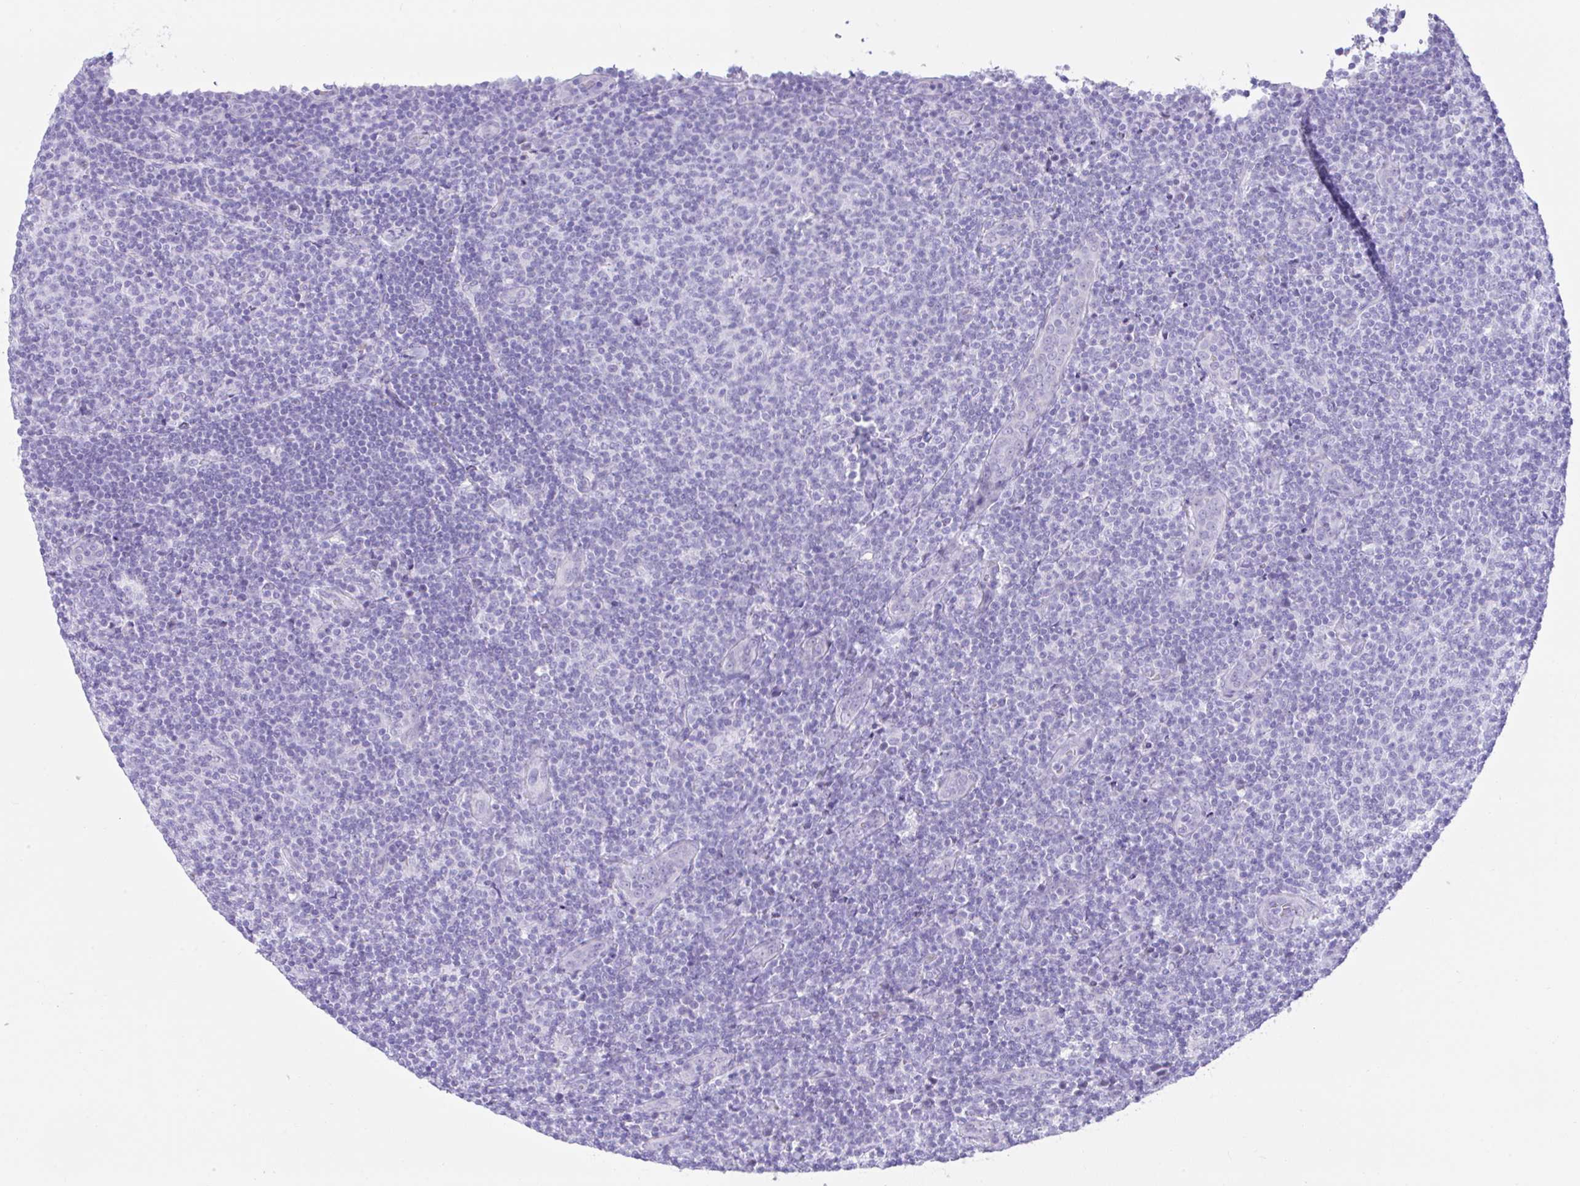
{"staining": {"intensity": "negative", "quantity": "none", "location": "none"}, "tissue": "lymphoma", "cell_type": "Tumor cells", "image_type": "cancer", "snomed": [{"axis": "morphology", "description": "Malignant lymphoma, non-Hodgkin's type, Low grade"}, {"axis": "topography", "description": "Lymph node"}], "caption": "Immunohistochemistry (IHC) image of neoplastic tissue: human low-grade malignant lymphoma, non-Hodgkin's type stained with DAB (3,3'-diaminobenzidine) displays no significant protein positivity in tumor cells. (DAB IHC, high magnification).", "gene": "SEL1L2", "patient": {"sex": "male", "age": 66}}